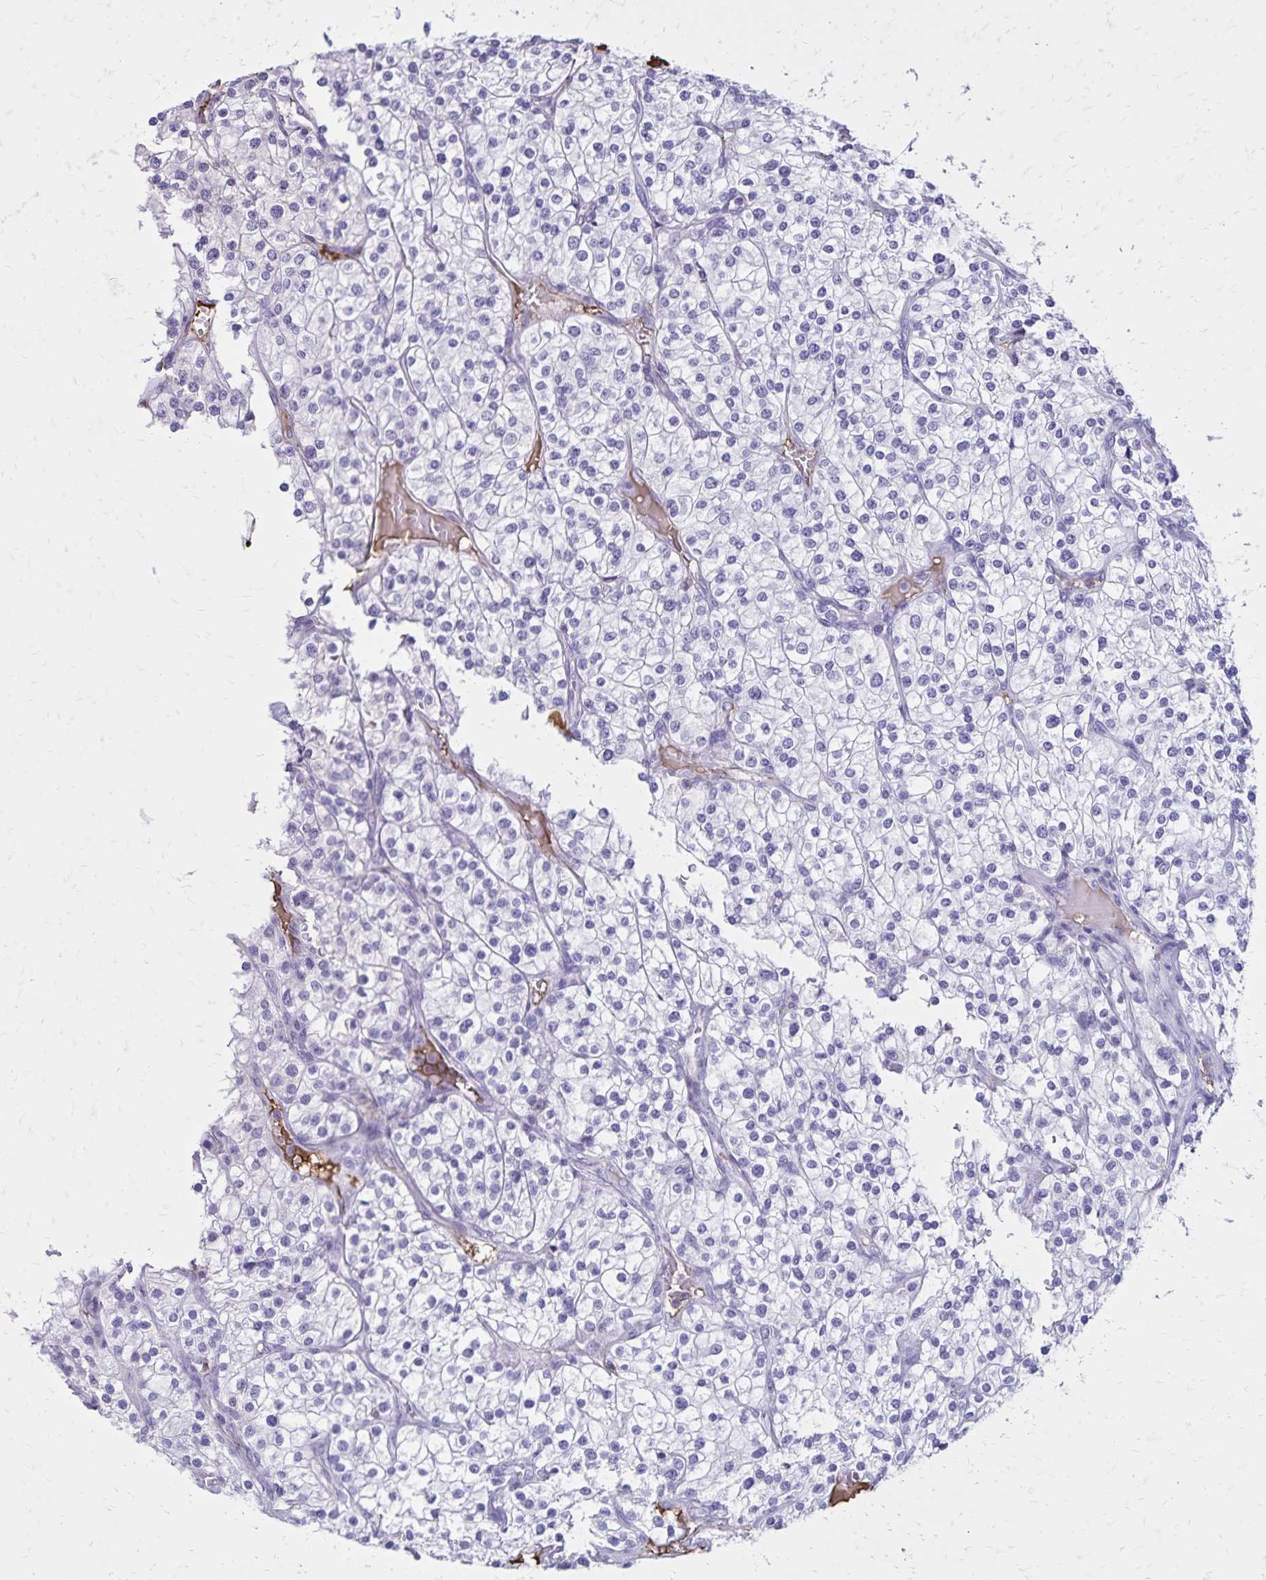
{"staining": {"intensity": "negative", "quantity": "none", "location": "none"}, "tissue": "renal cancer", "cell_type": "Tumor cells", "image_type": "cancer", "snomed": [{"axis": "morphology", "description": "Adenocarcinoma, NOS"}, {"axis": "topography", "description": "Kidney"}], "caption": "Image shows no protein staining in tumor cells of renal cancer tissue.", "gene": "CD27", "patient": {"sex": "male", "age": 80}}